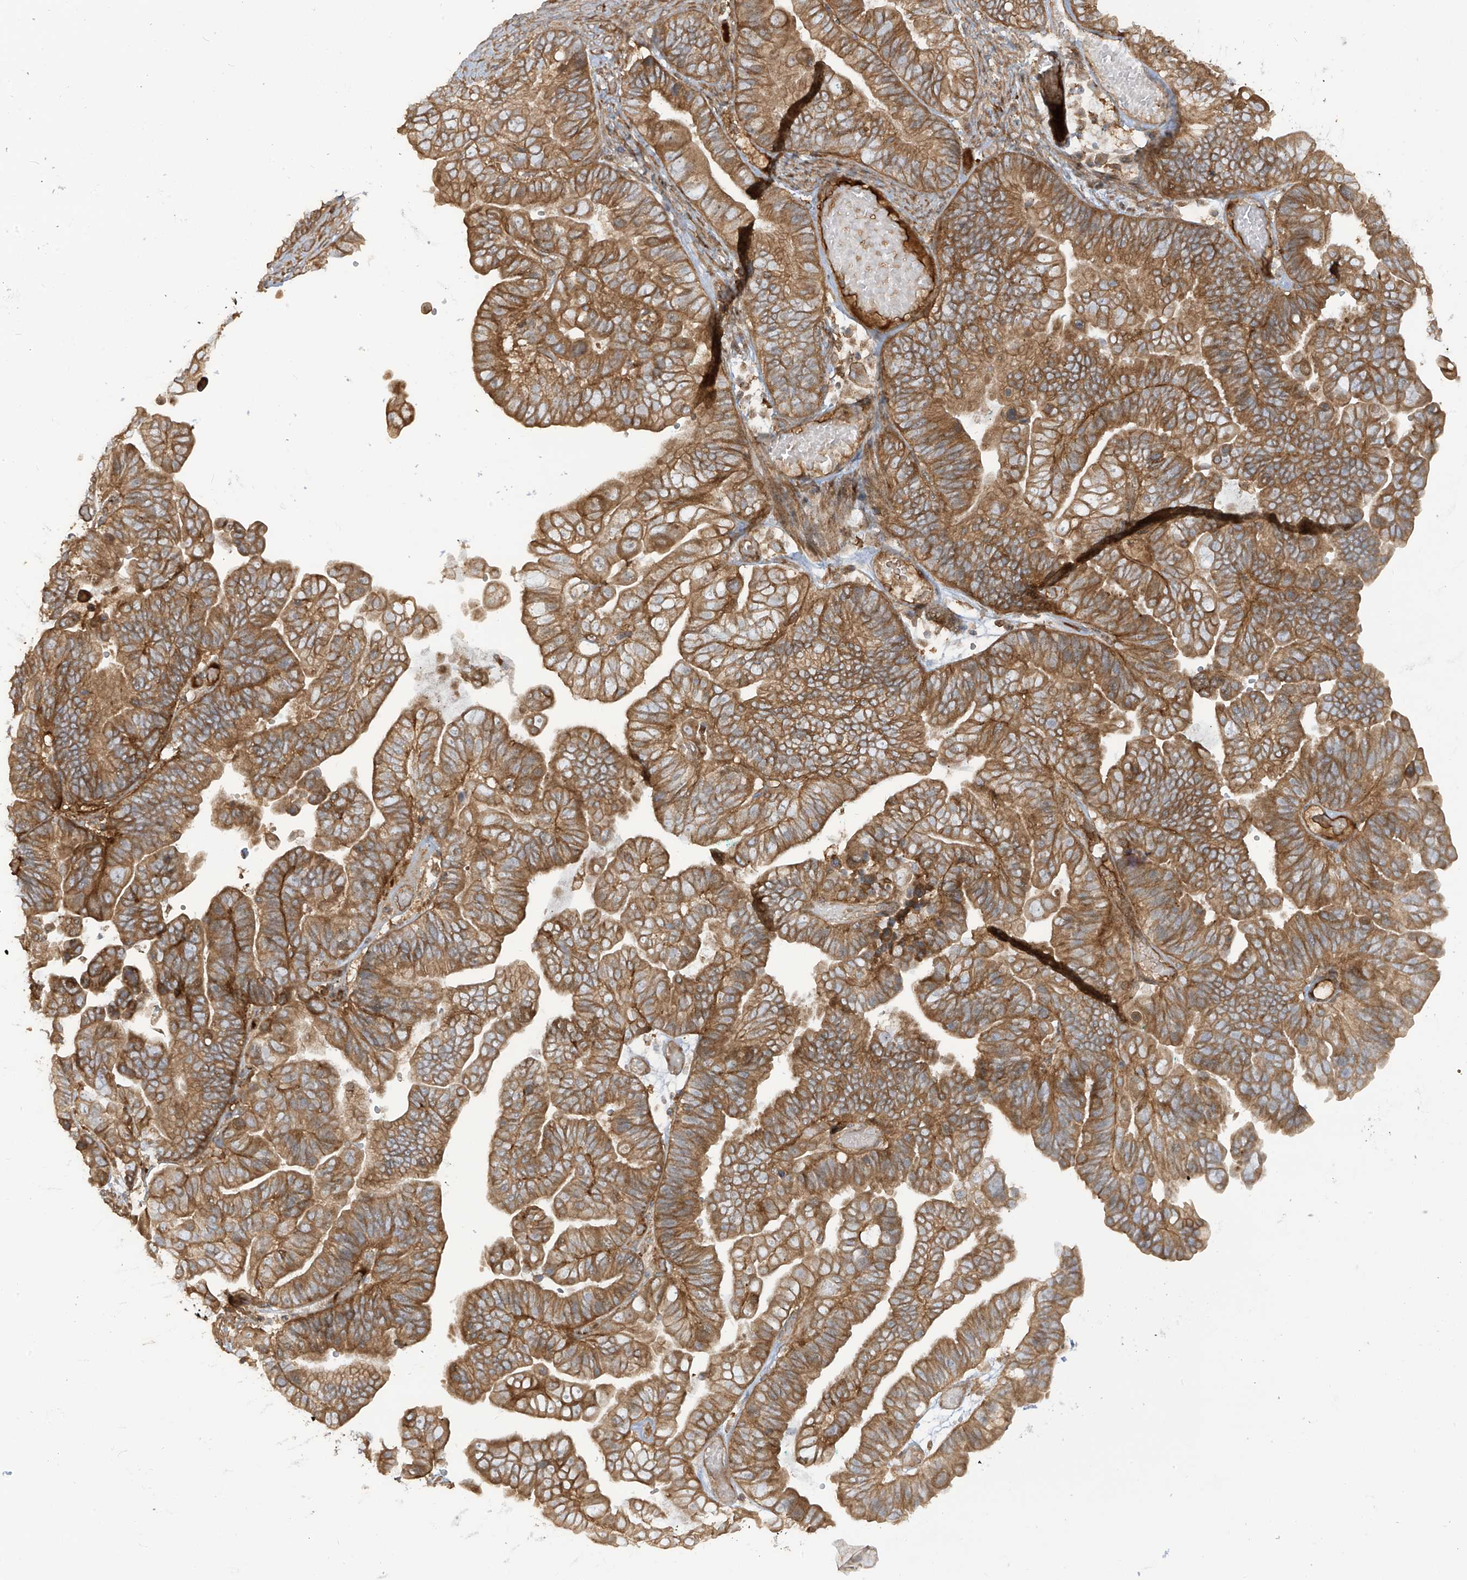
{"staining": {"intensity": "moderate", "quantity": ">75%", "location": "cytoplasmic/membranous"}, "tissue": "ovarian cancer", "cell_type": "Tumor cells", "image_type": "cancer", "snomed": [{"axis": "morphology", "description": "Cystadenocarcinoma, serous, NOS"}, {"axis": "topography", "description": "Ovary"}], "caption": "IHC of human serous cystadenocarcinoma (ovarian) exhibits medium levels of moderate cytoplasmic/membranous positivity in about >75% of tumor cells.", "gene": "ENTR1", "patient": {"sex": "female", "age": 56}}